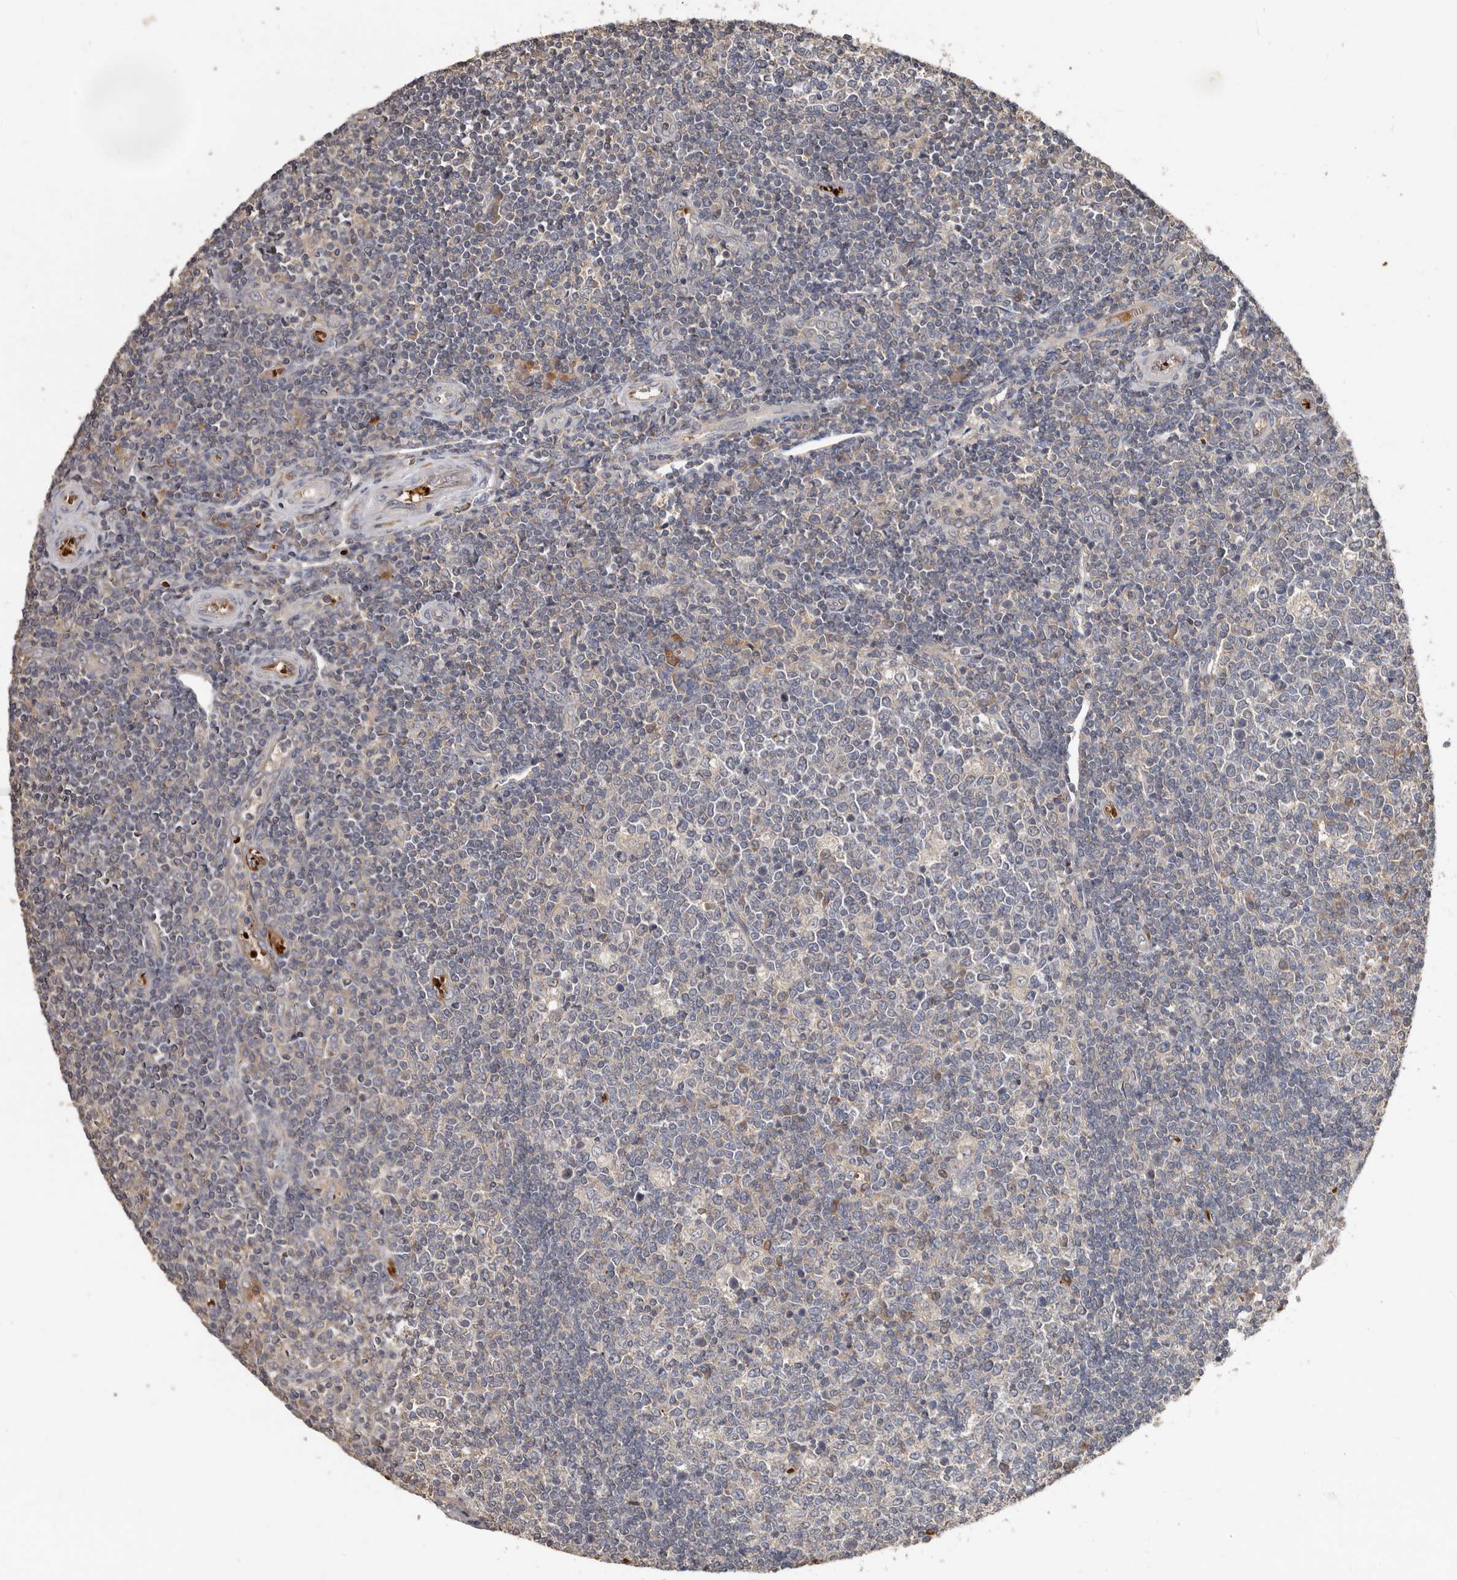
{"staining": {"intensity": "moderate", "quantity": "<25%", "location": "cytoplasmic/membranous"}, "tissue": "tonsil", "cell_type": "Germinal center cells", "image_type": "normal", "snomed": [{"axis": "morphology", "description": "Normal tissue, NOS"}, {"axis": "topography", "description": "Tonsil"}], "caption": "Immunohistochemistry (DAB) staining of unremarkable tonsil exhibits moderate cytoplasmic/membranous protein staining in about <25% of germinal center cells.", "gene": "KIF26B", "patient": {"sex": "female", "age": 19}}